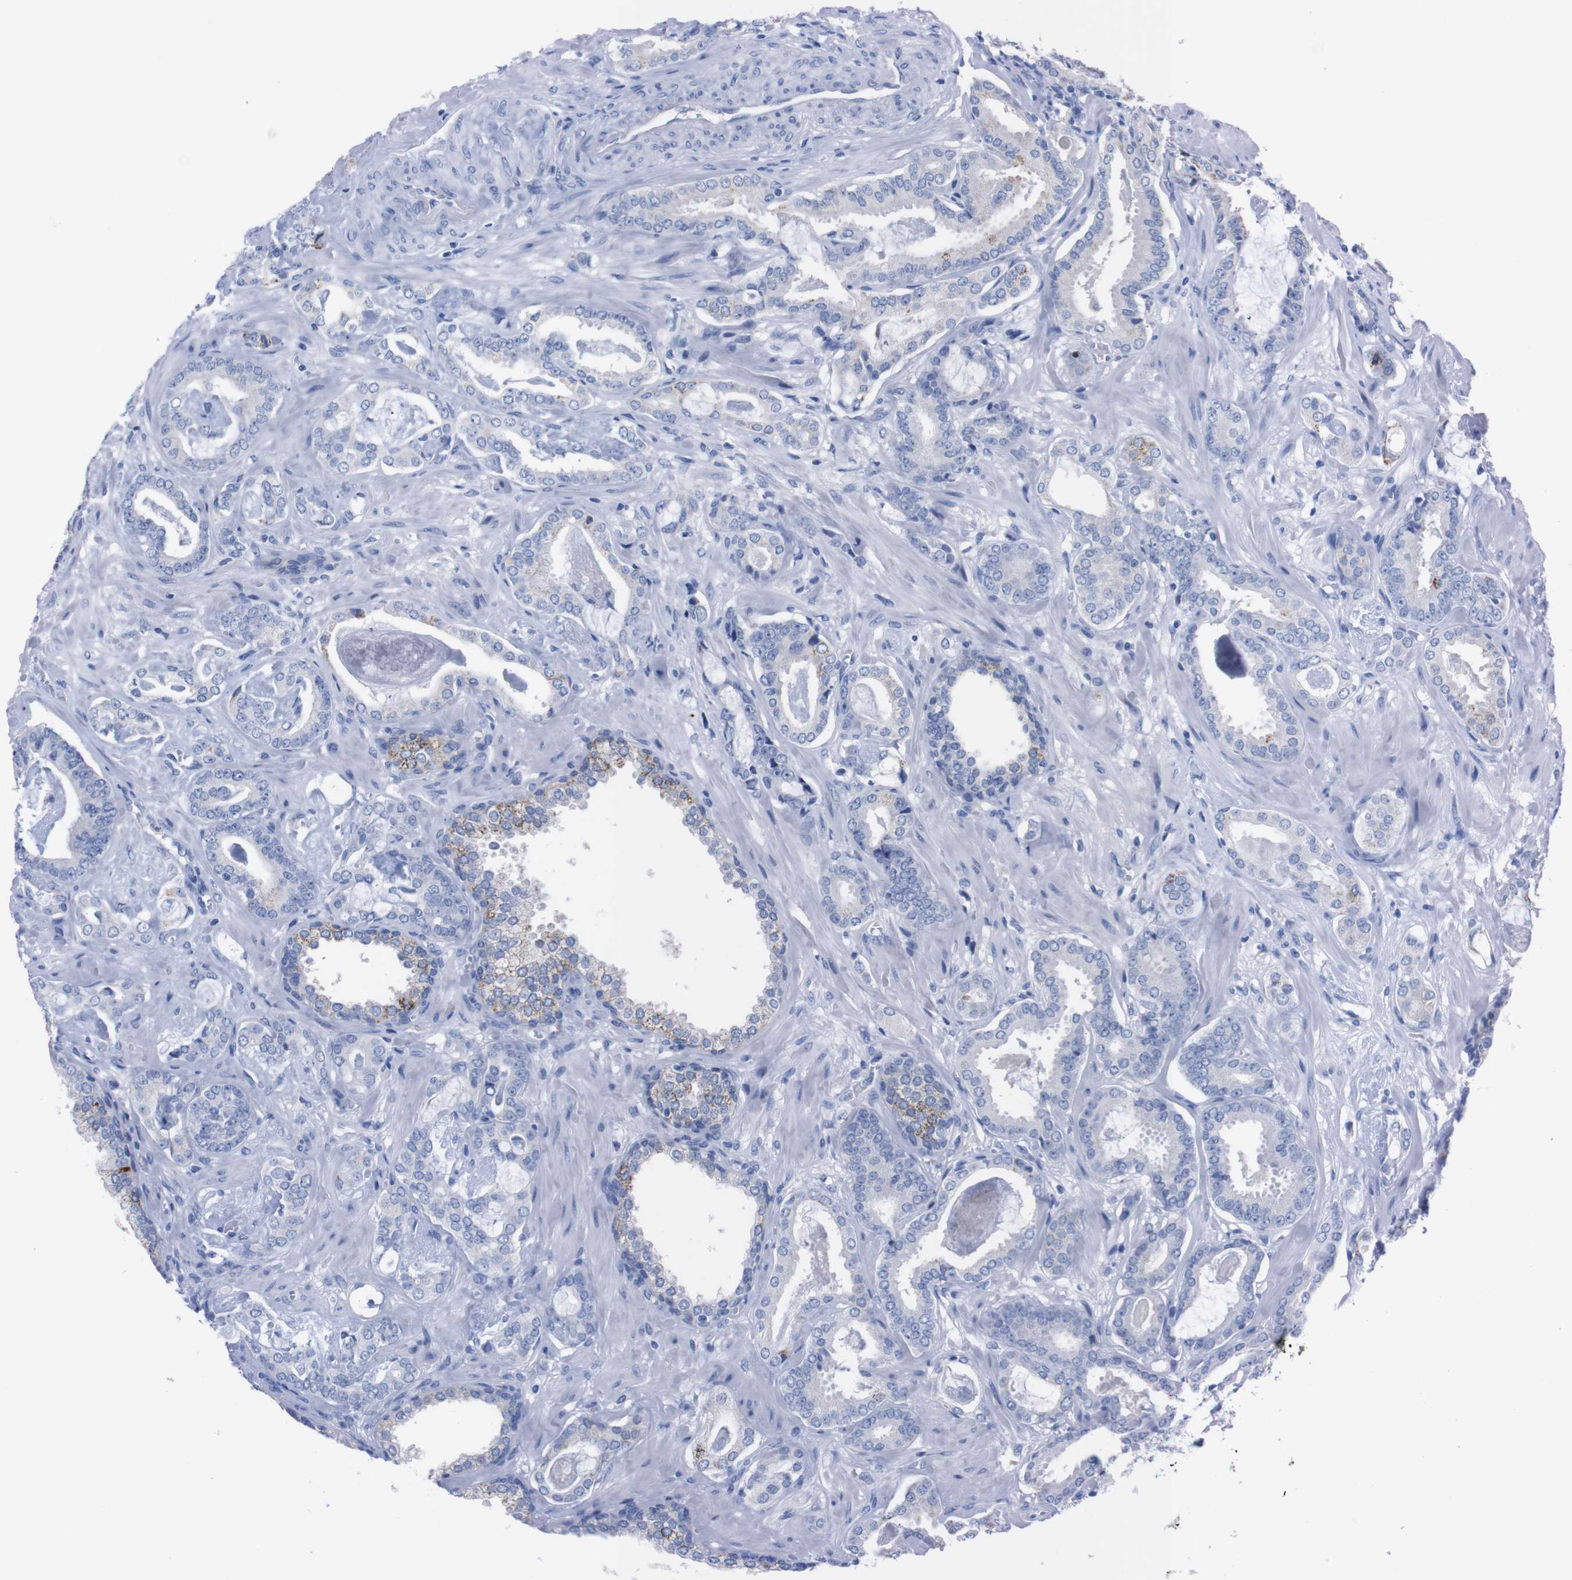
{"staining": {"intensity": "negative", "quantity": "none", "location": "none"}, "tissue": "prostate cancer", "cell_type": "Tumor cells", "image_type": "cancer", "snomed": [{"axis": "morphology", "description": "Adenocarcinoma, Low grade"}, {"axis": "topography", "description": "Prostate"}], "caption": "Immunohistochemical staining of human prostate cancer demonstrates no significant expression in tumor cells. (DAB (3,3'-diaminobenzidine) immunohistochemistry visualized using brightfield microscopy, high magnification).", "gene": "TMEM243", "patient": {"sex": "male", "age": 53}}